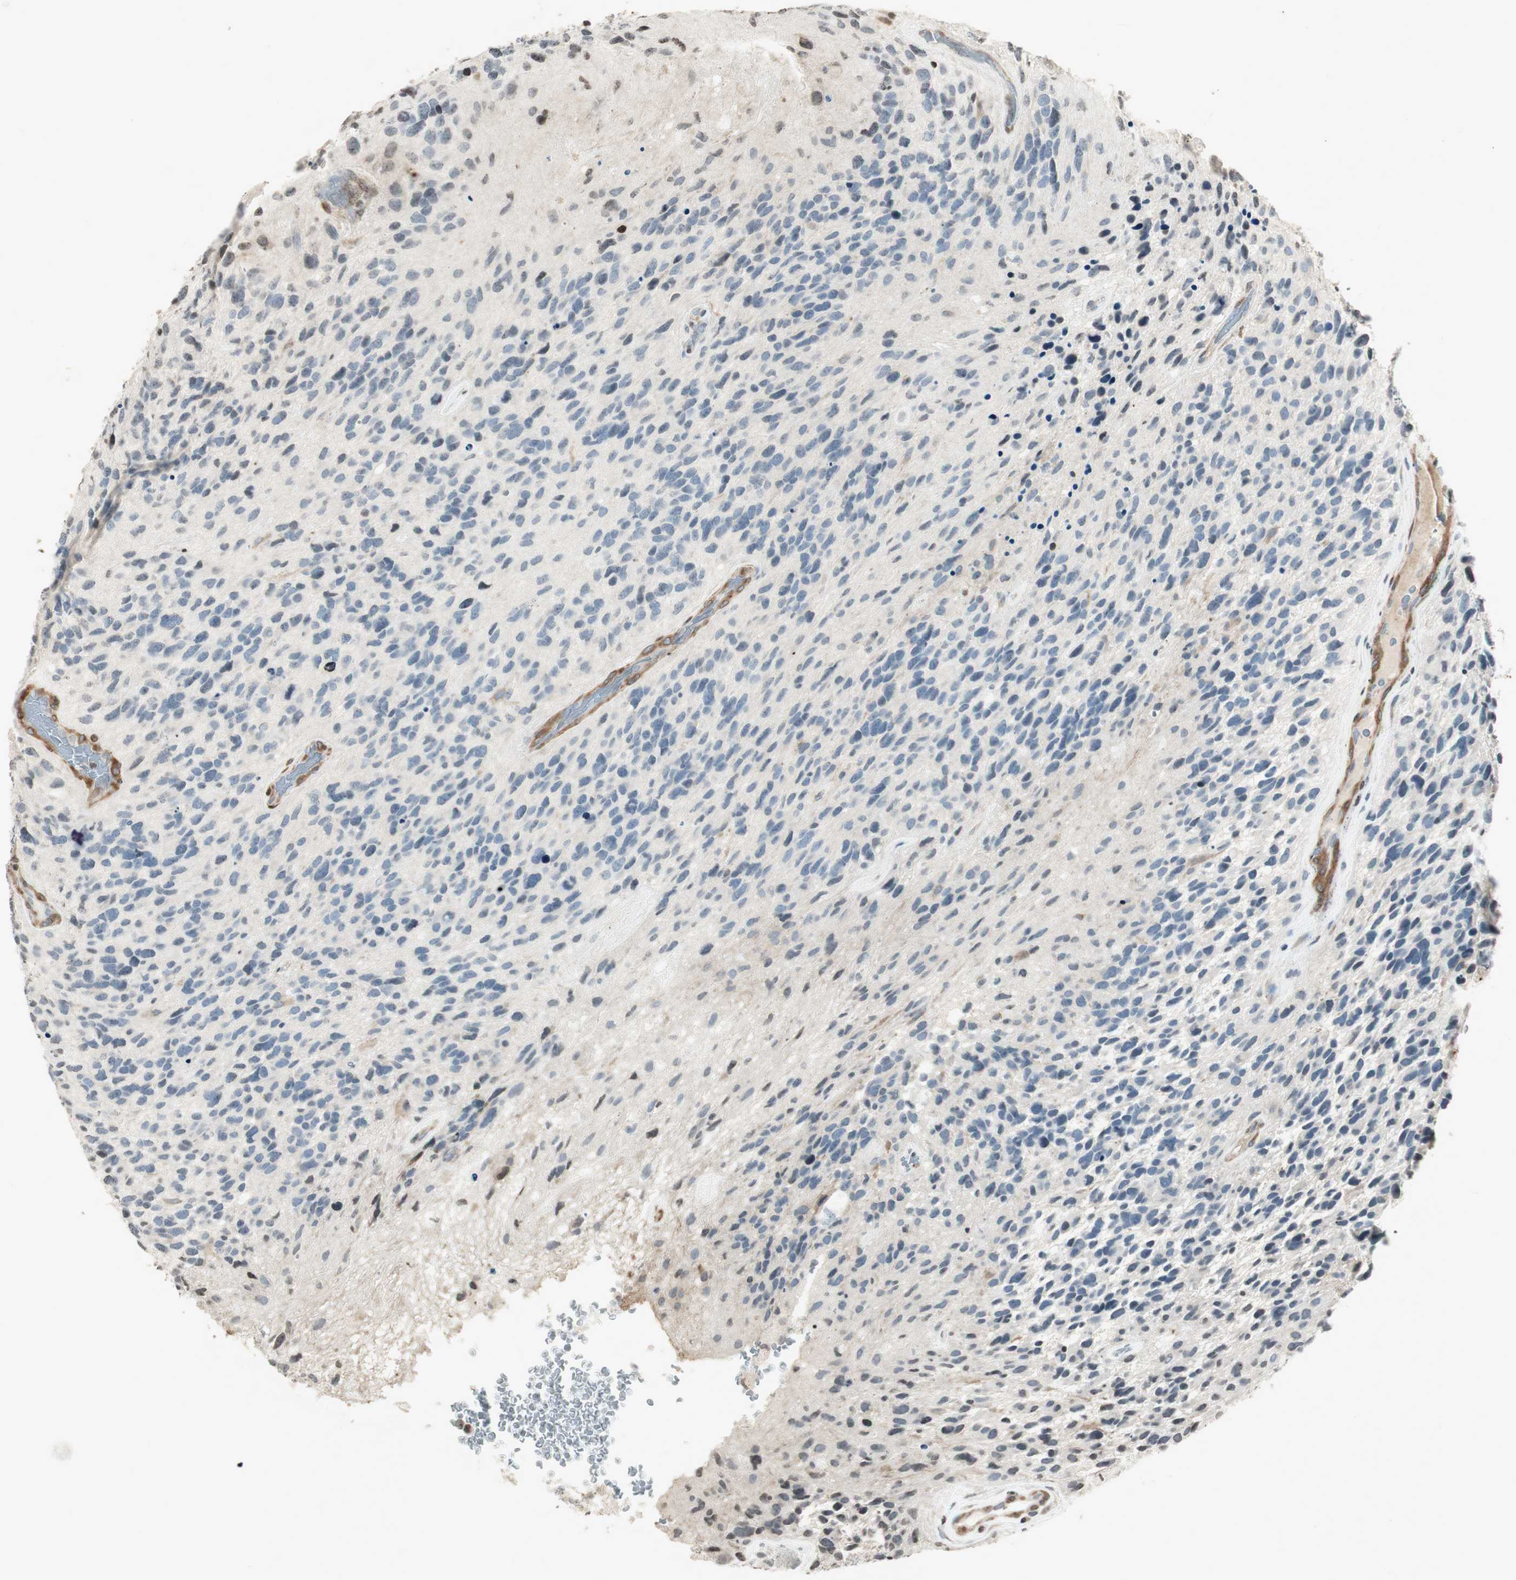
{"staining": {"intensity": "negative", "quantity": "none", "location": "none"}, "tissue": "glioma", "cell_type": "Tumor cells", "image_type": "cancer", "snomed": [{"axis": "morphology", "description": "Glioma, malignant, High grade"}, {"axis": "topography", "description": "Brain"}], "caption": "Tumor cells show no significant protein expression in malignant glioma (high-grade).", "gene": "PRKG1", "patient": {"sex": "female", "age": 58}}